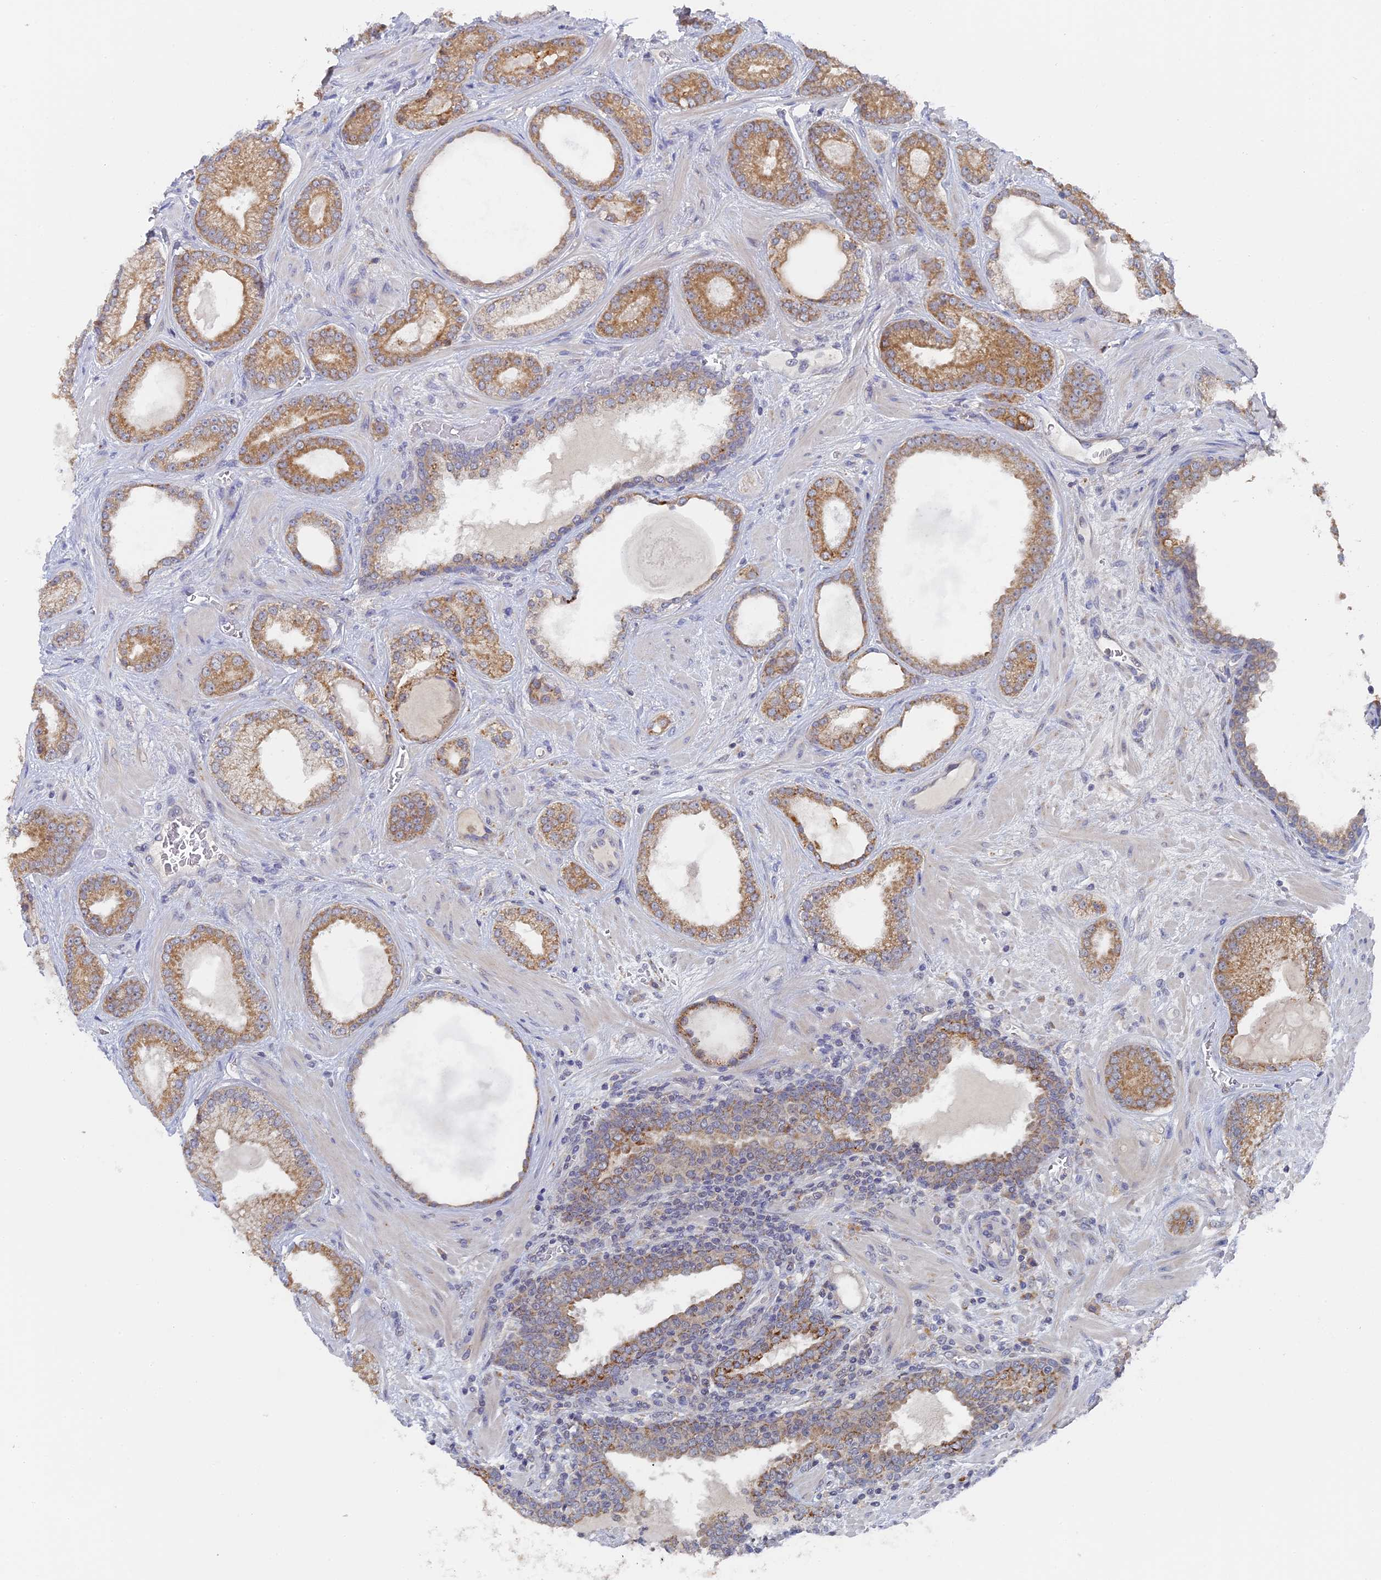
{"staining": {"intensity": "moderate", "quantity": ">75%", "location": "cytoplasmic/membranous"}, "tissue": "prostate cancer", "cell_type": "Tumor cells", "image_type": "cancer", "snomed": [{"axis": "morphology", "description": "Adenocarcinoma, Low grade"}, {"axis": "topography", "description": "Prostate"}], "caption": "Immunohistochemistry photomicrograph of human prostate cancer (adenocarcinoma (low-grade)) stained for a protein (brown), which shows medium levels of moderate cytoplasmic/membranous expression in approximately >75% of tumor cells.", "gene": "MIGA2", "patient": {"sex": "male", "age": 57}}